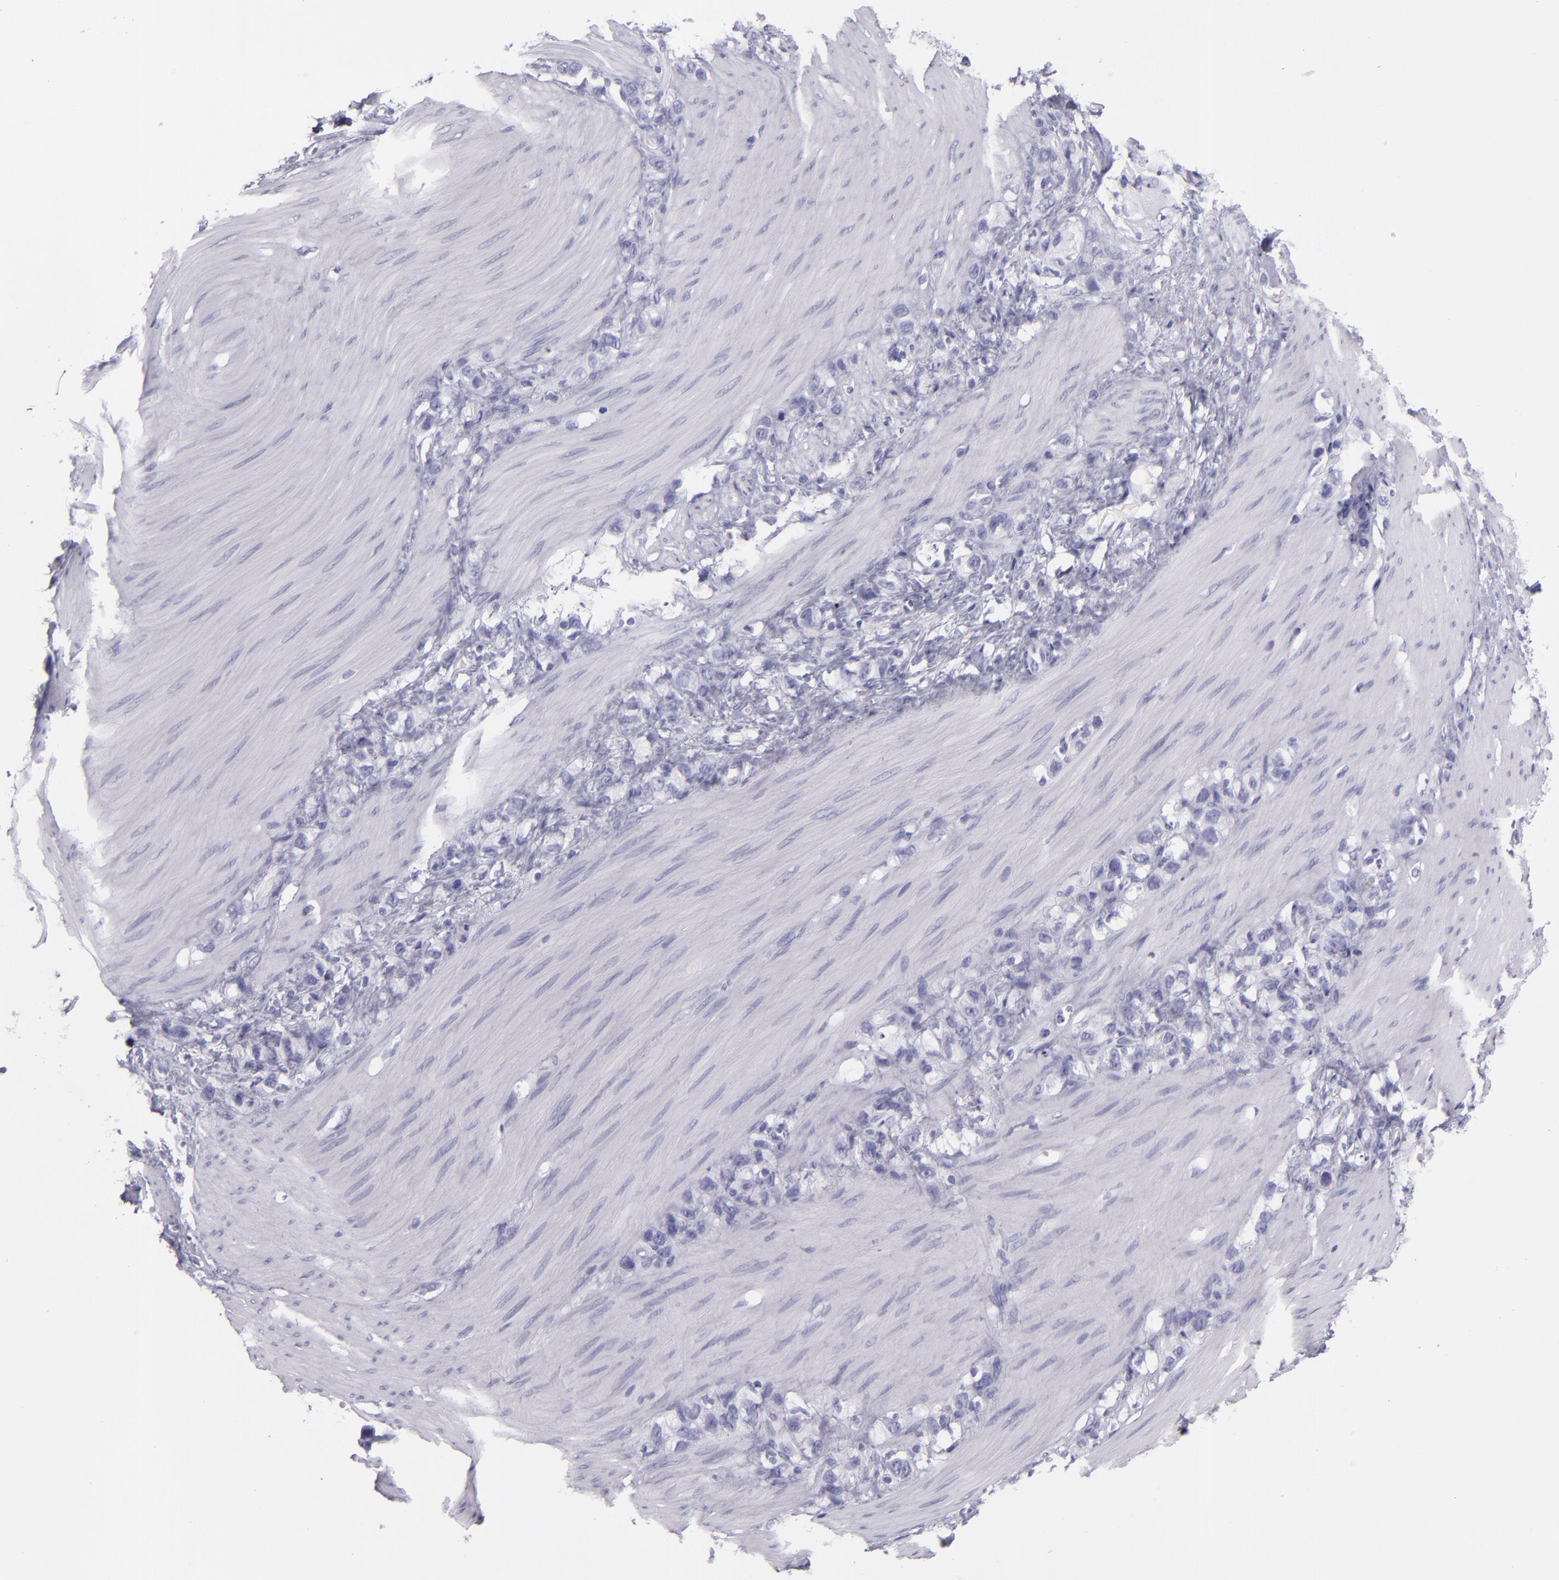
{"staining": {"intensity": "negative", "quantity": "none", "location": "none"}, "tissue": "stomach cancer", "cell_type": "Tumor cells", "image_type": "cancer", "snomed": [{"axis": "morphology", "description": "Normal tissue, NOS"}, {"axis": "morphology", "description": "Adenocarcinoma, NOS"}, {"axis": "morphology", "description": "Adenocarcinoma, High grade"}, {"axis": "topography", "description": "Stomach, upper"}, {"axis": "topography", "description": "Stomach"}], "caption": "Protein analysis of stomach cancer reveals no significant positivity in tumor cells. (DAB immunohistochemistry visualized using brightfield microscopy, high magnification).", "gene": "CR2", "patient": {"sex": "female", "age": 65}}